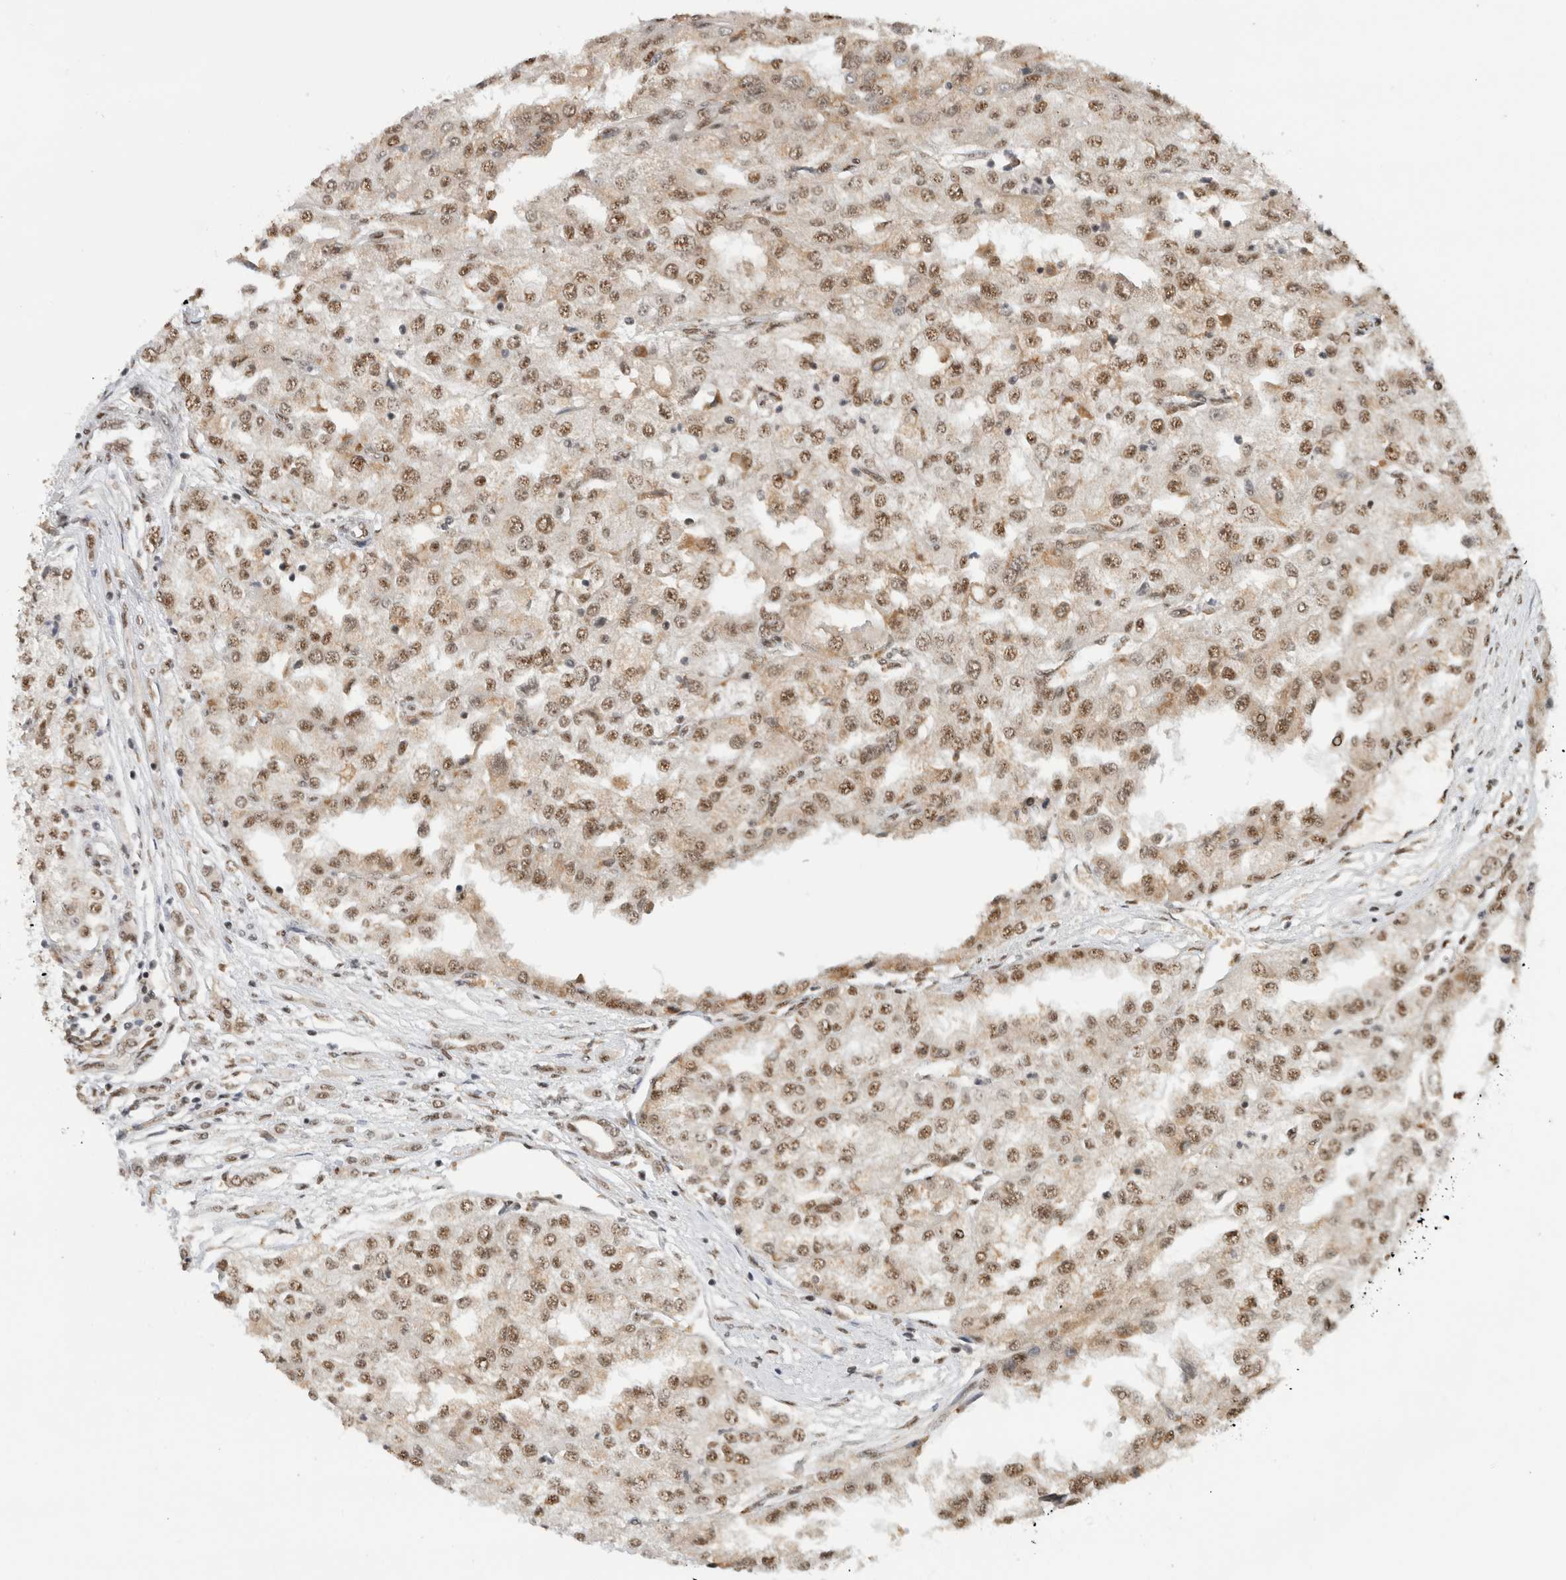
{"staining": {"intensity": "moderate", "quantity": ">75%", "location": "nuclear"}, "tissue": "renal cancer", "cell_type": "Tumor cells", "image_type": "cancer", "snomed": [{"axis": "morphology", "description": "Adenocarcinoma, NOS"}, {"axis": "topography", "description": "Kidney"}], "caption": "Tumor cells exhibit moderate nuclear positivity in about >75% of cells in renal cancer (adenocarcinoma).", "gene": "NCAPG2", "patient": {"sex": "female", "age": 54}}